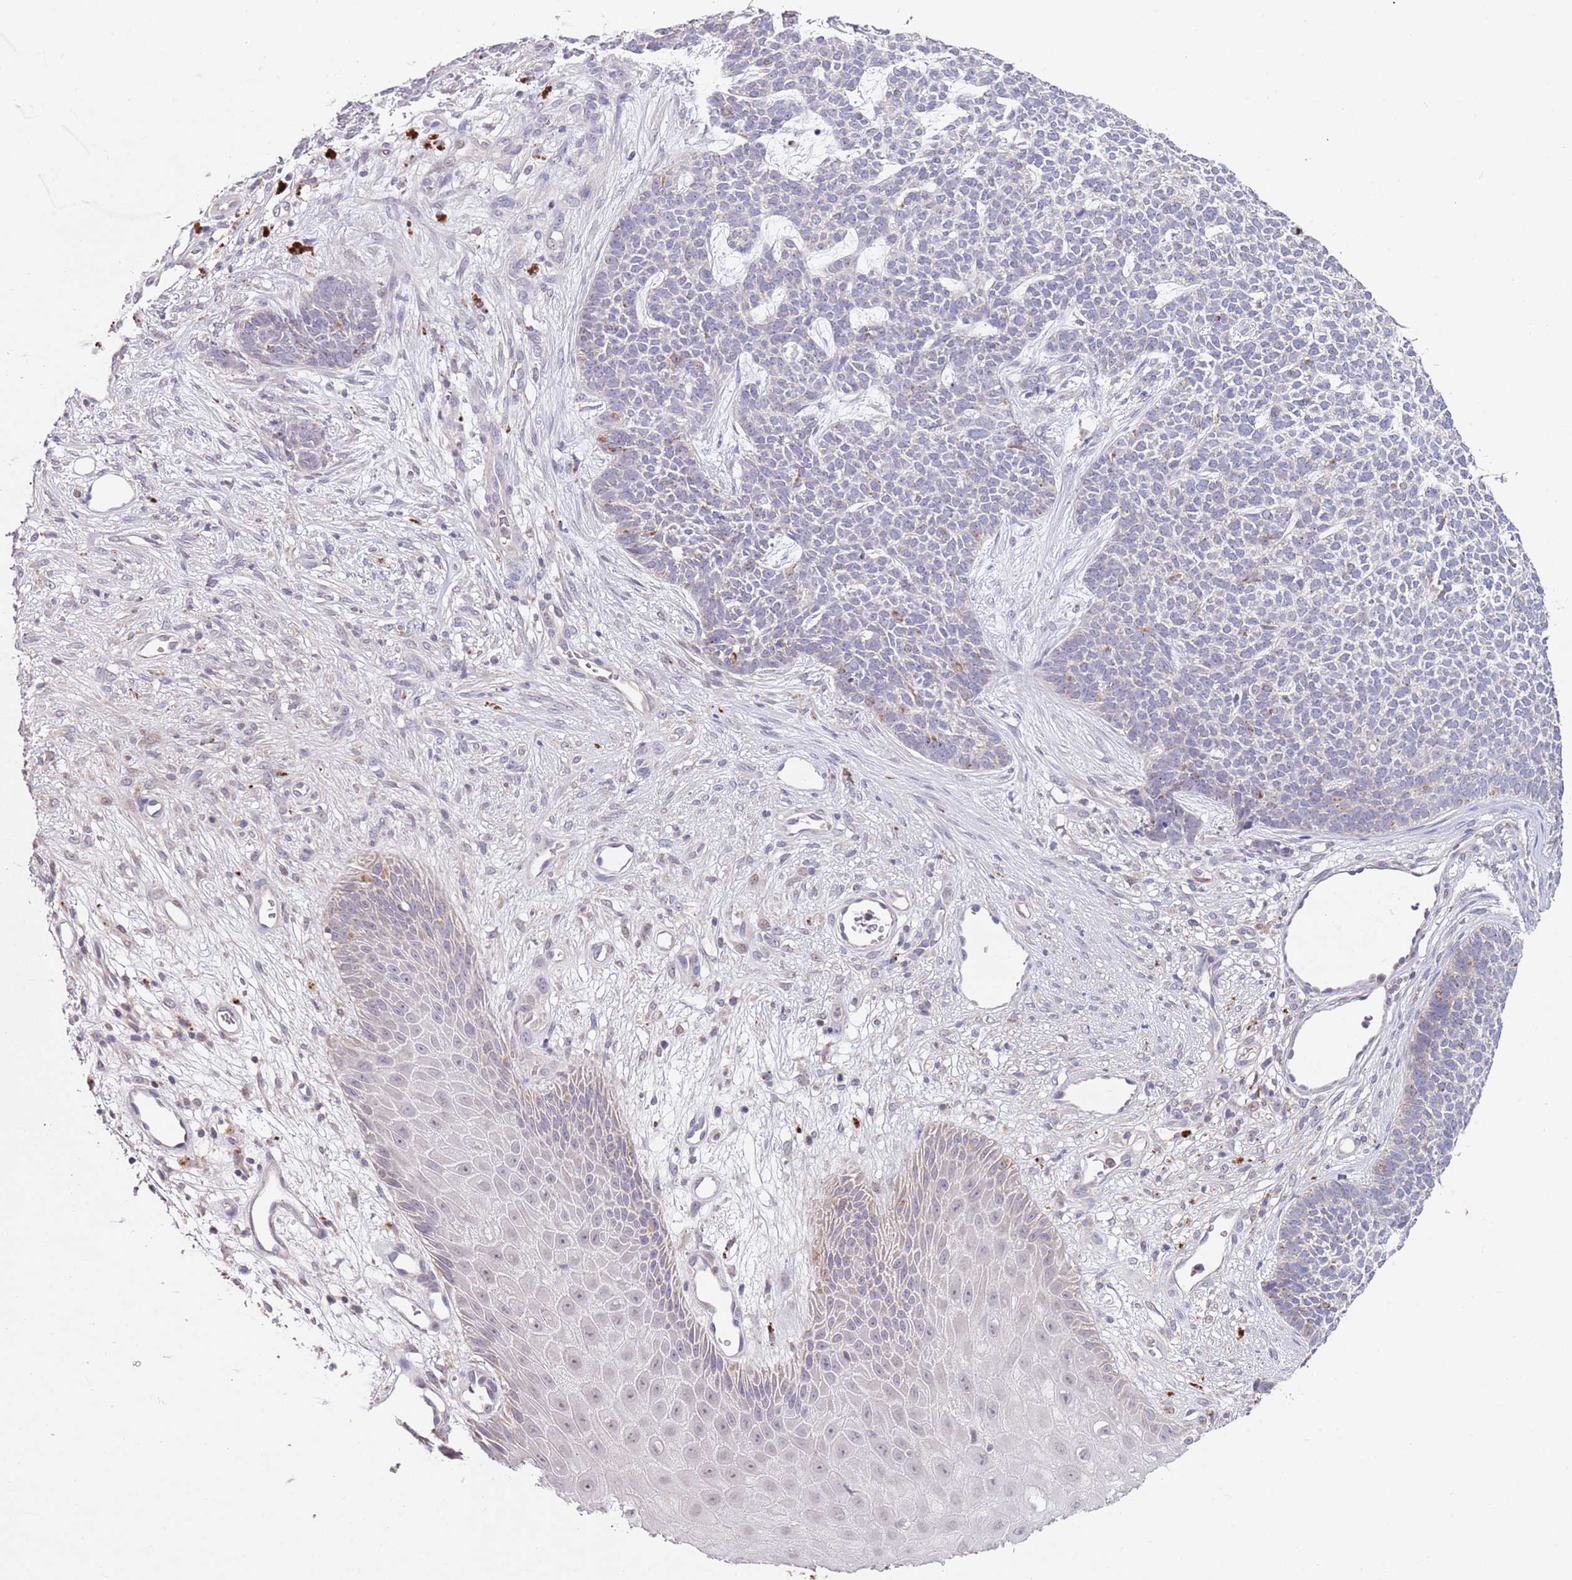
{"staining": {"intensity": "negative", "quantity": "none", "location": "none"}, "tissue": "skin cancer", "cell_type": "Tumor cells", "image_type": "cancer", "snomed": [{"axis": "morphology", "description": "Basal cell carcinoma"}, {"axis": "topography", "description": "Skin"}], "caption": "Immunohistochemistry (IHC) micrograph of neoplastic tissue: human skin basal cell carcinoma stained with DAB reveals no significant protein positivity in tumor cells.", "gene": "NRDE2", "patient": {"sex": "female", "age": 84}}